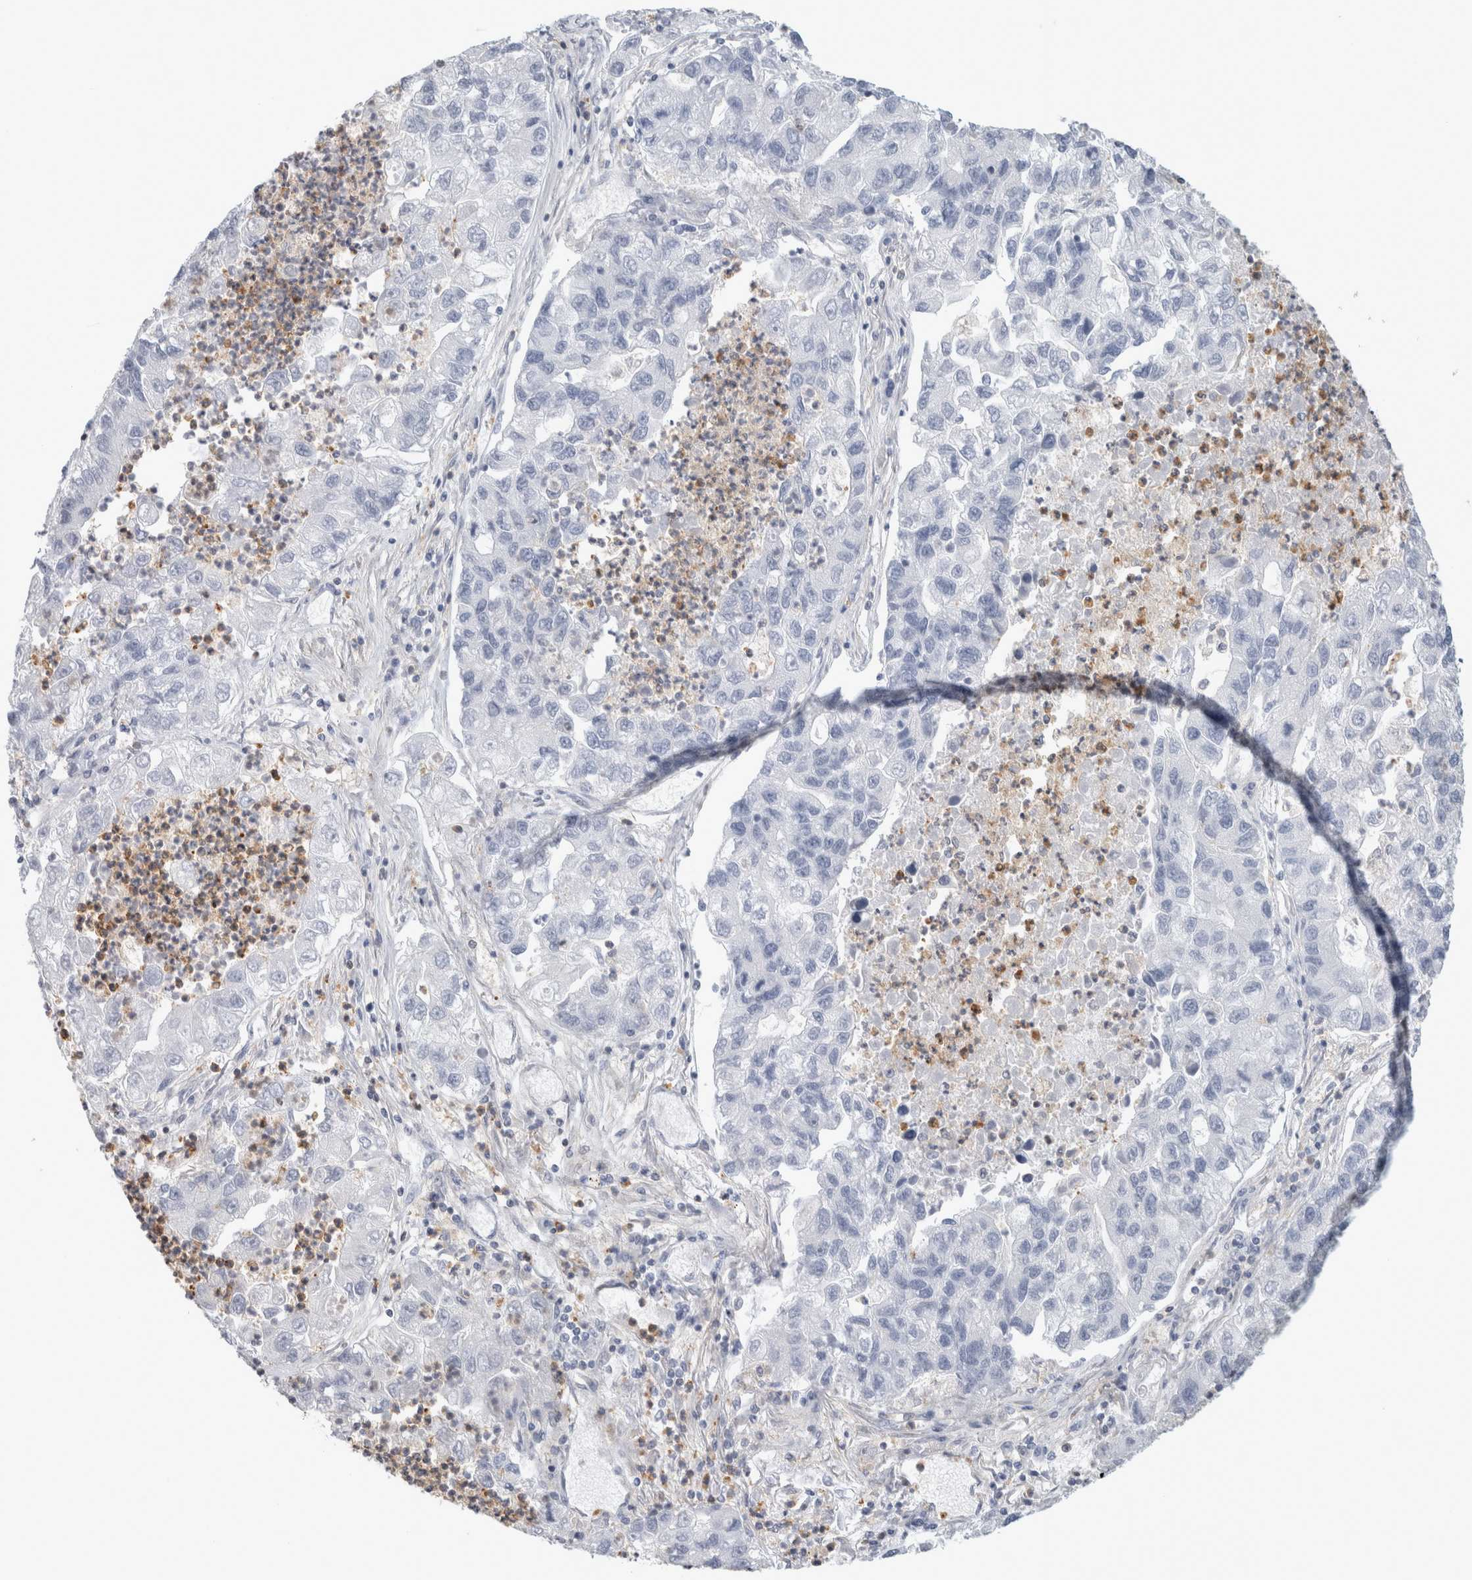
{"staining": {"intensity": "negative", "quantity": "none", "location": "none"}, "tissue": "lung cancer", "cell_type": "Tumor cells", "image_type": "cancer", "snomed": [{"axis": "morphology", "description": "Adenocarcinoma, NOS"}, {"axis": "topography", "description": "Lung"}], "caption": "DAB (3,3'-diaminobenzidine) immunohistochemical staining of lung cancer shows no significant staining in tumor cells.", "gene": "P2RY2", "patient": {"sex": "female", "age": 51}}